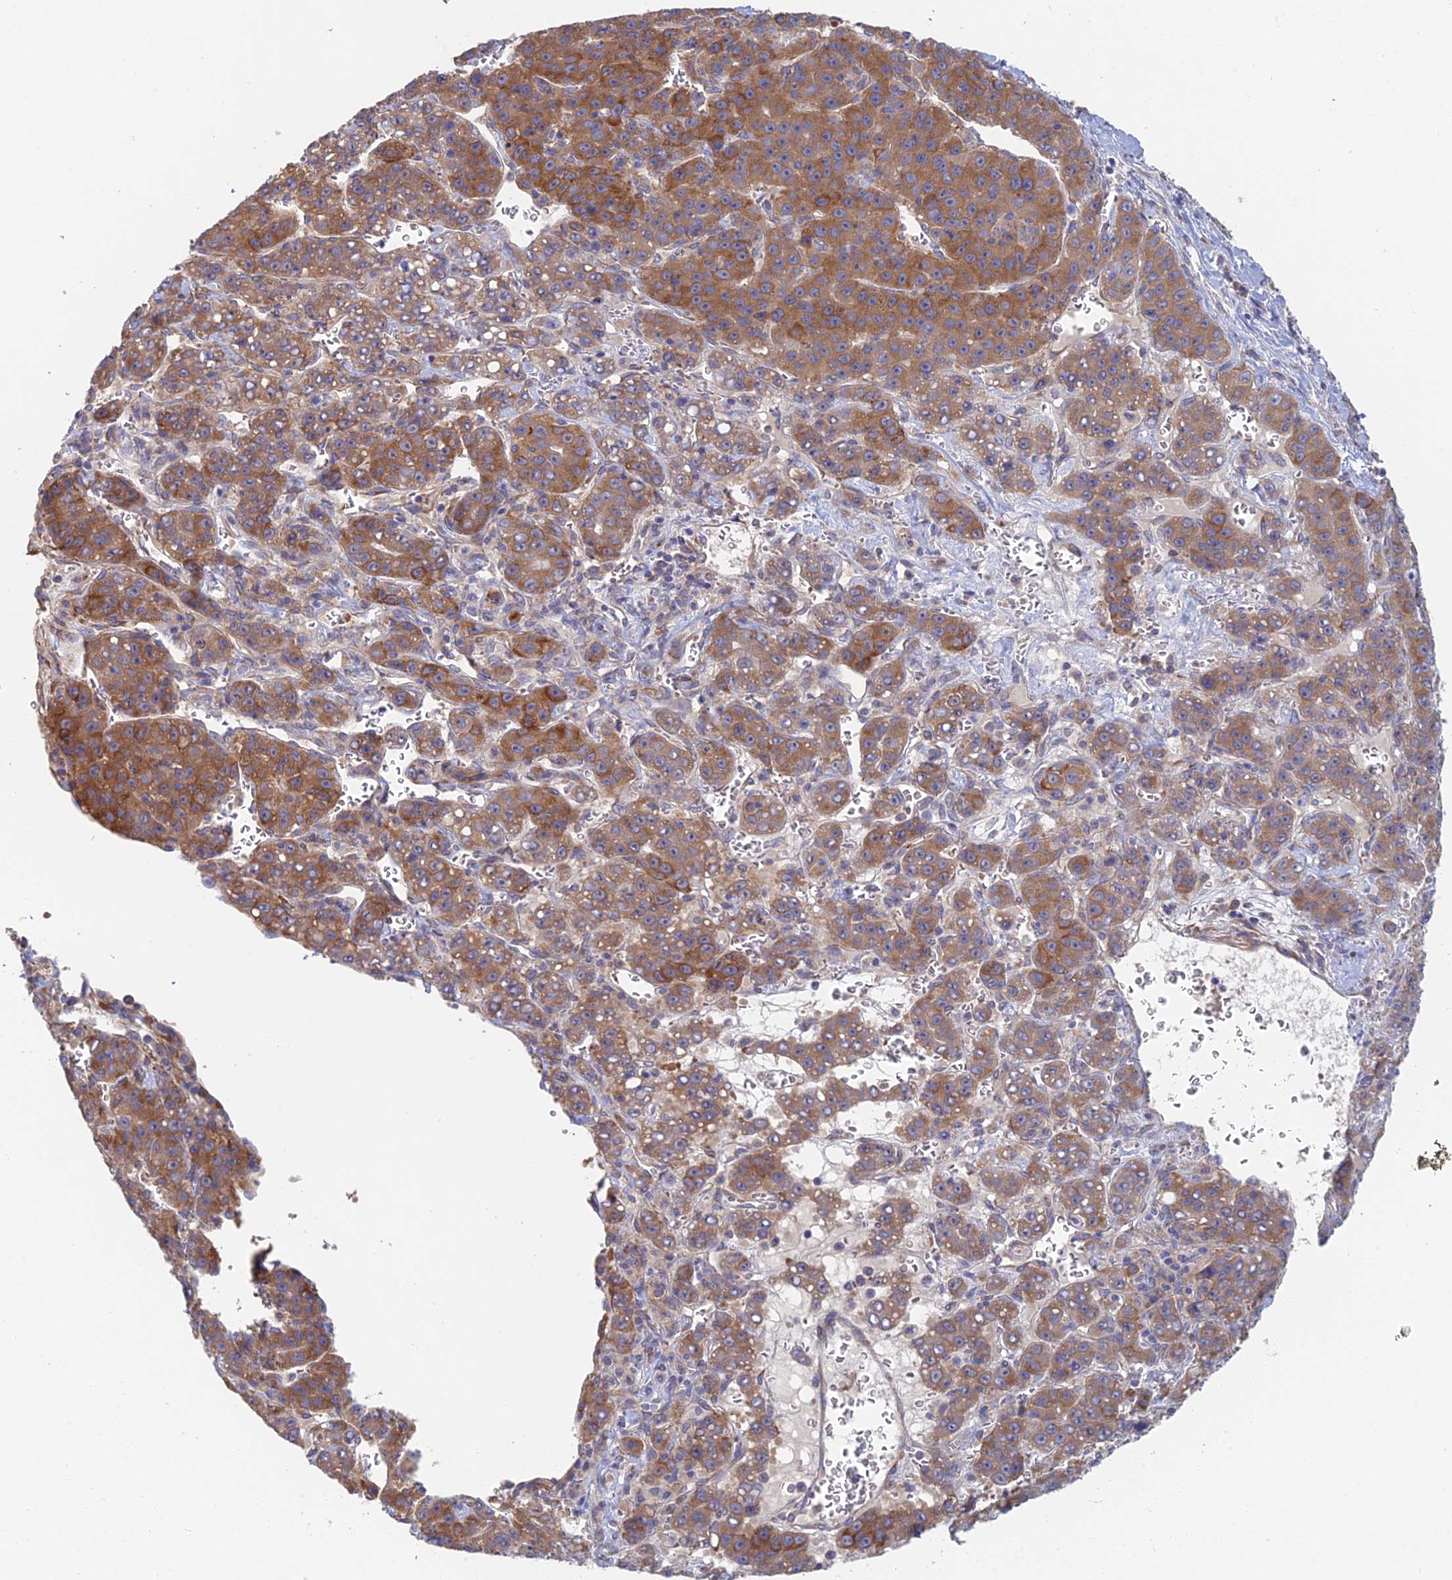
{"staining": {"intensity": "moderate", "quantity": ">75%", "location": "cytoplasmic/membranous"}, "tissue": "liver cancer", "cell_type": "Tumor cells", "image_type": "cancer", "snomed": [{"axis": "morphology", "description": "Carcinoma, Hepatocellular, NOS"}, {"axis": "topography", "description": "Liver"}], "caption": "Protein analysis of liver cancer (hepatocellular carcinoma) tissue shows moderate cytoplasmic/membranous staining in approximately >75% of tumor cells.", "gene": "ELOF1", "patient": {"sex": "female", "age": 53}}